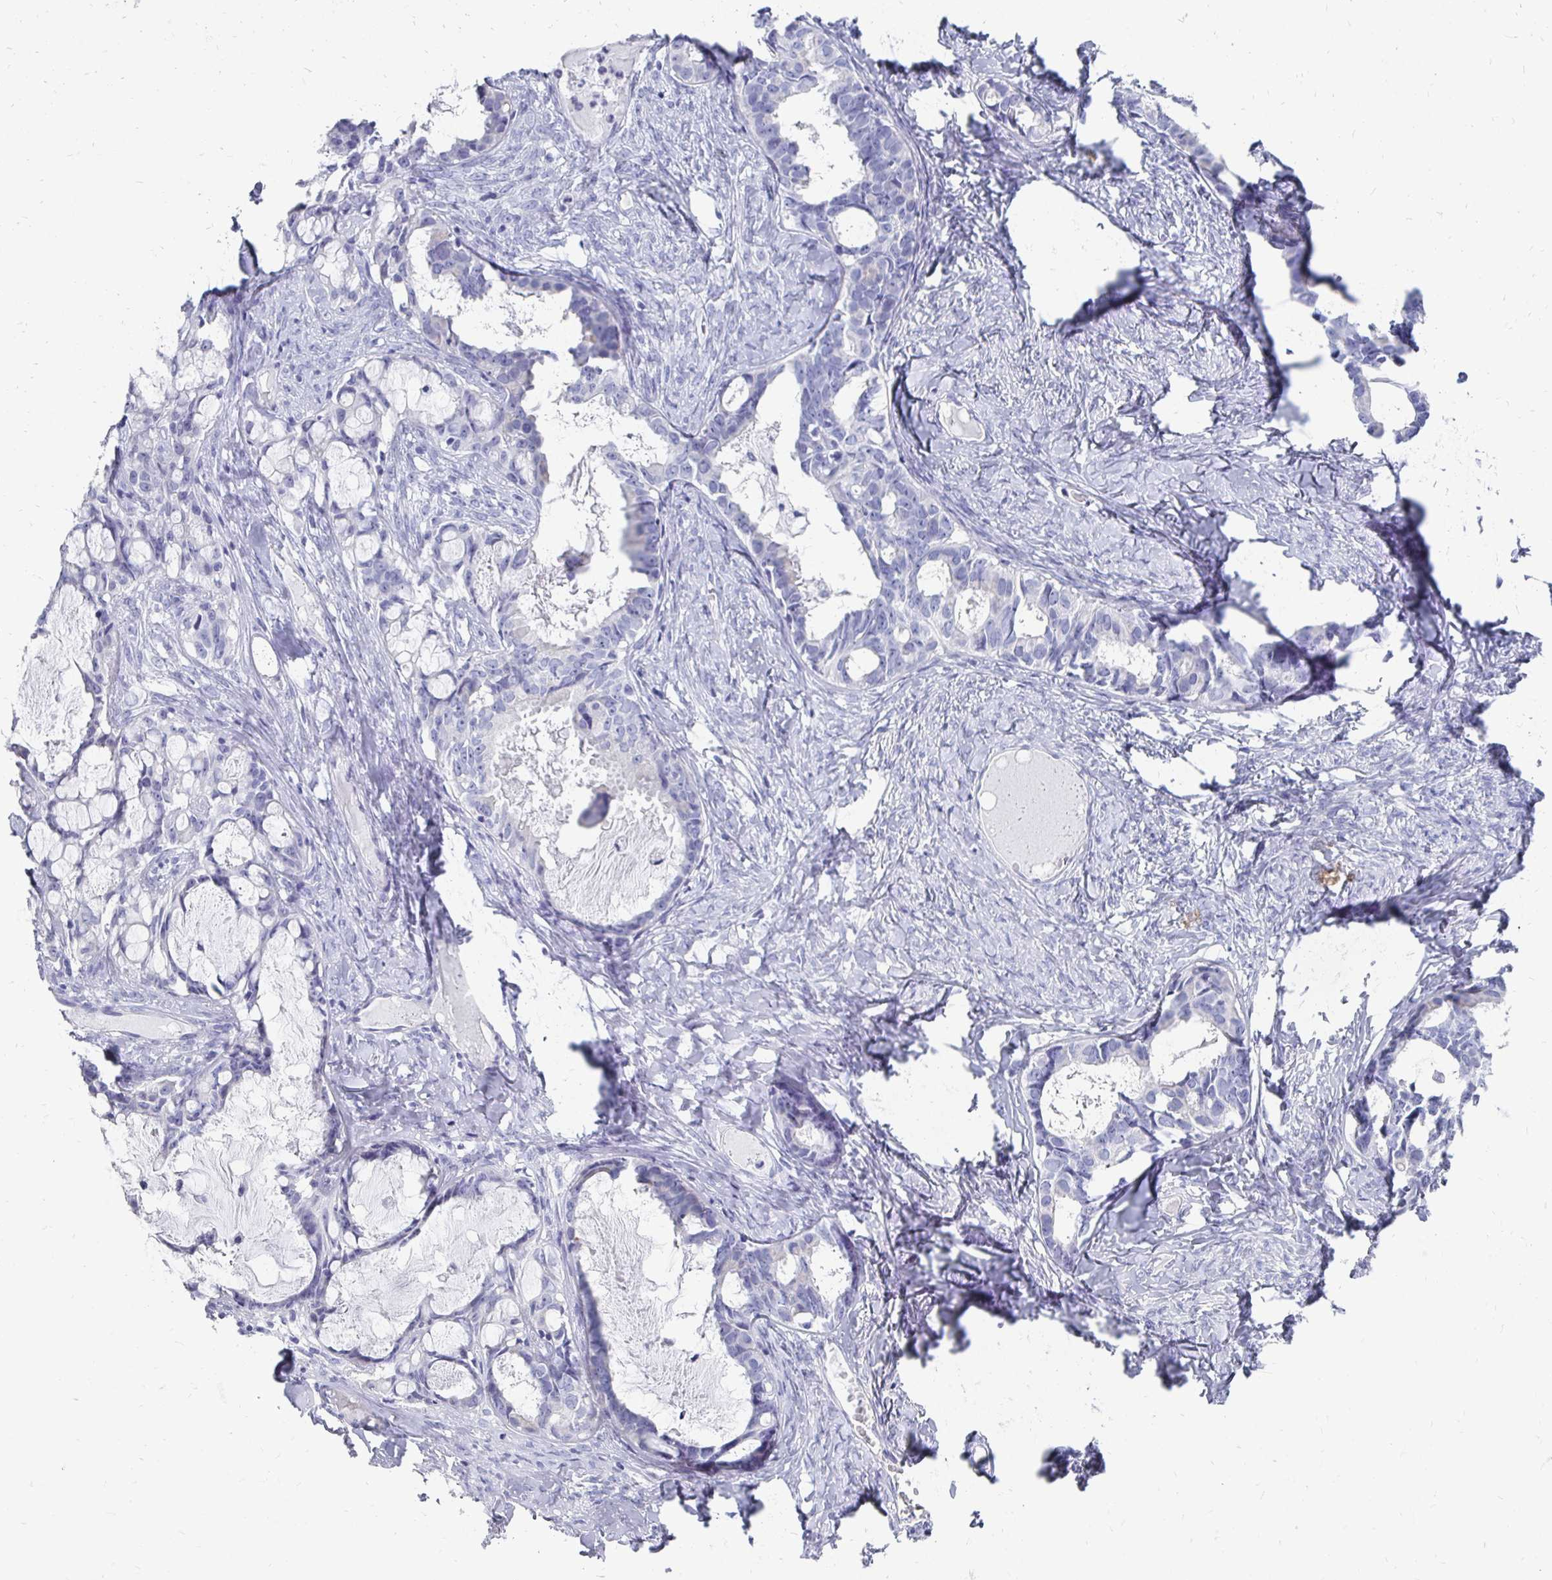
{"staining": {"intensity": "negative", "quantity": "none", "location": "none"}, "tissue": "ovarian cancer", "cell_type": "Tumor cells", "image_type": "cancer", "snomed": [{"axis": "morphology", "description": "Cystadenocarcinoma, serous, NOS"}, {"axis": "topography", "description": "Ovary"}], "caption": "Immunohistochemical staining of ovarian cancer displays no significant staining in tumor cells. (DAB (3,3'-diaminobenzidine) immunohistochemistry (IHC) with hematoxylin counter stain).", "gene": "SYCP3", "patient": {"sex": "female", "age": 69}}